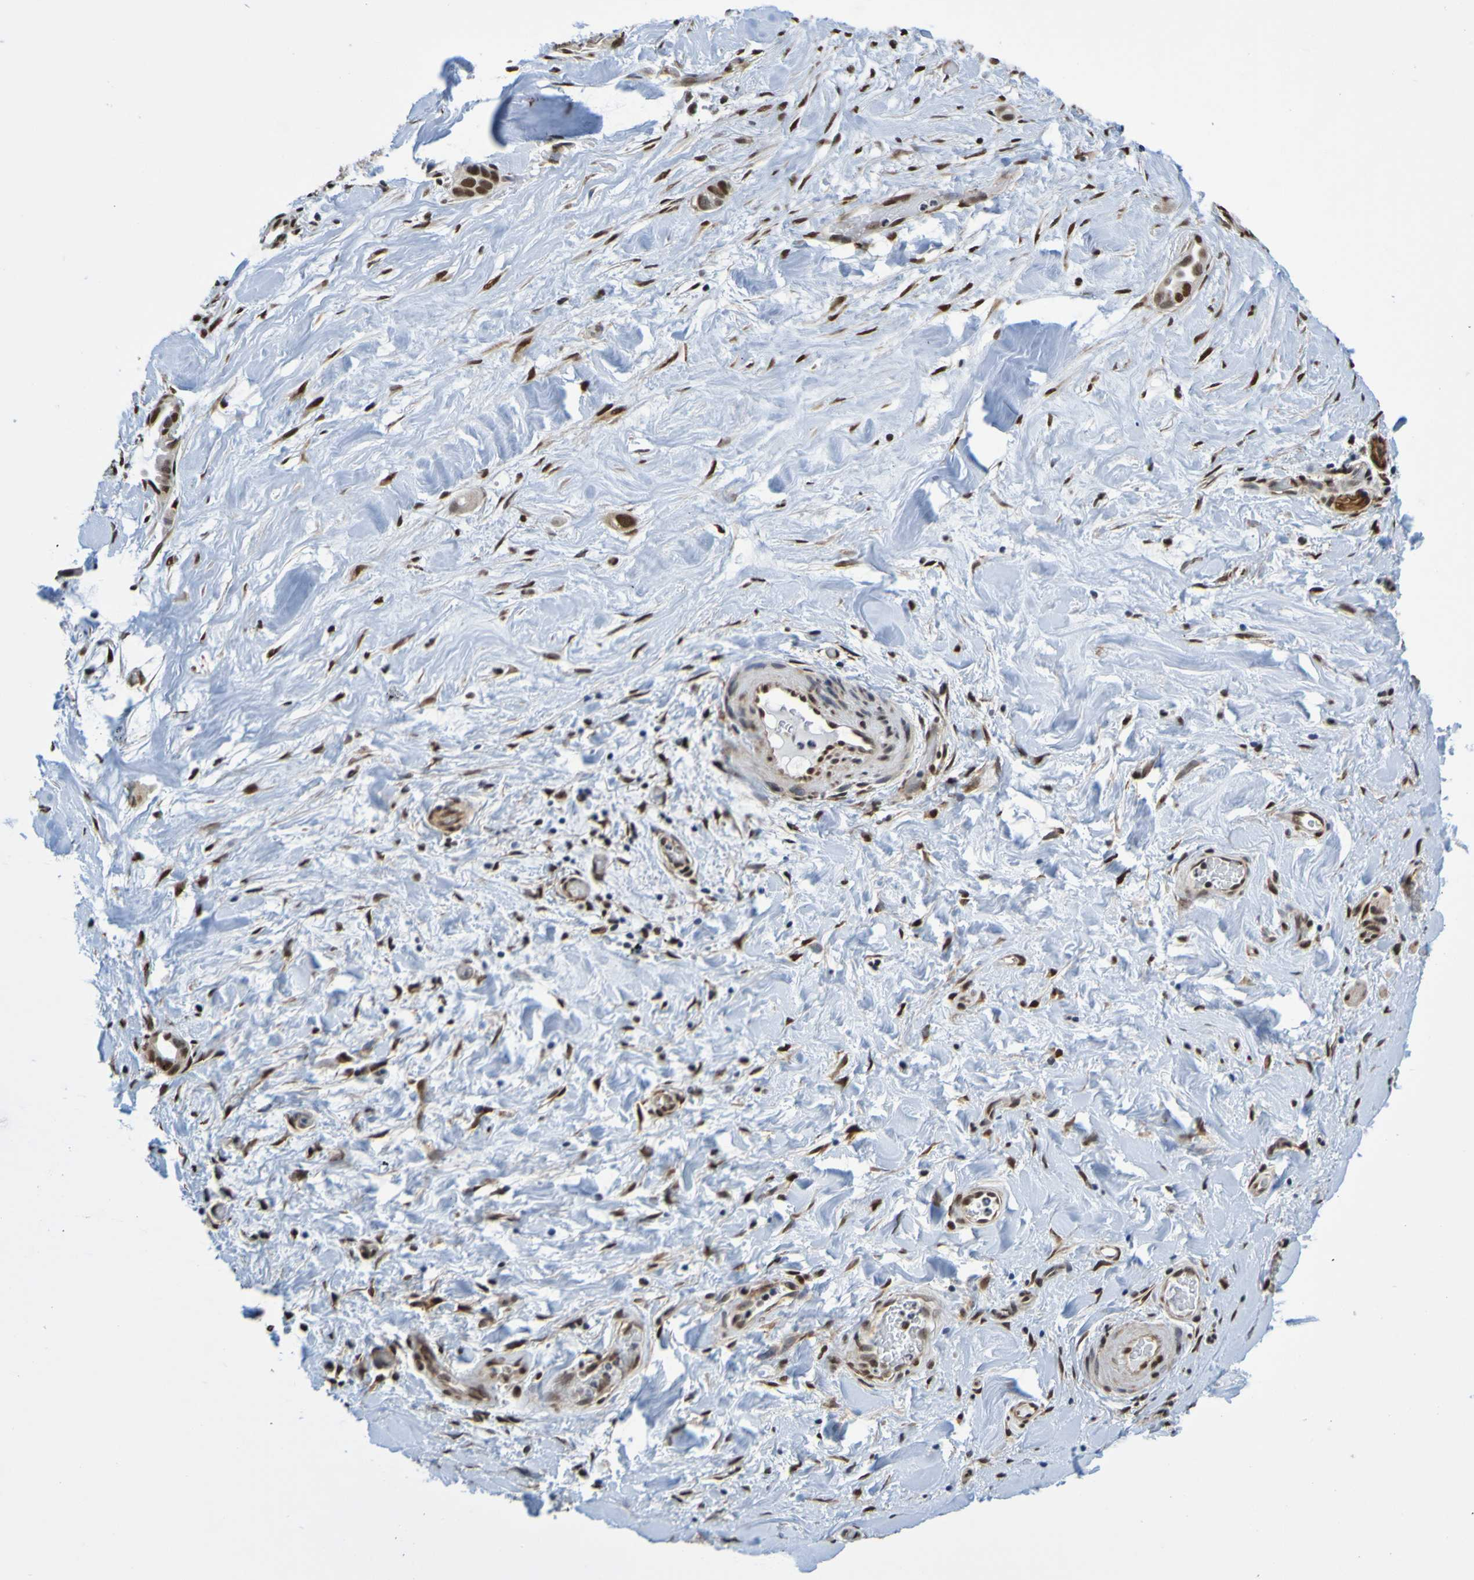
{"staining": {"intensity": "strong", "quantity": ">75%", "location": "nuclear"}, "tissue": "liver cancer", "cell_type": "Tumor cells", "image_type": "cancer", "snomed": [{"axis": "morphology", "description": "Cholangiocarcinoma"}, {"axis": "topography", "description": "Liver"}], "caption": "An image of human liver cholangiocarcinoma stained for a protein shows strong nuclear brown staining in tumor cells. Using DAB (brown) and hematoxylin (blue) stains, captured at high magnification using brightfield microscopy.", "gene": "HDAC2", "patient": {"sex": "female", "age": 65}}